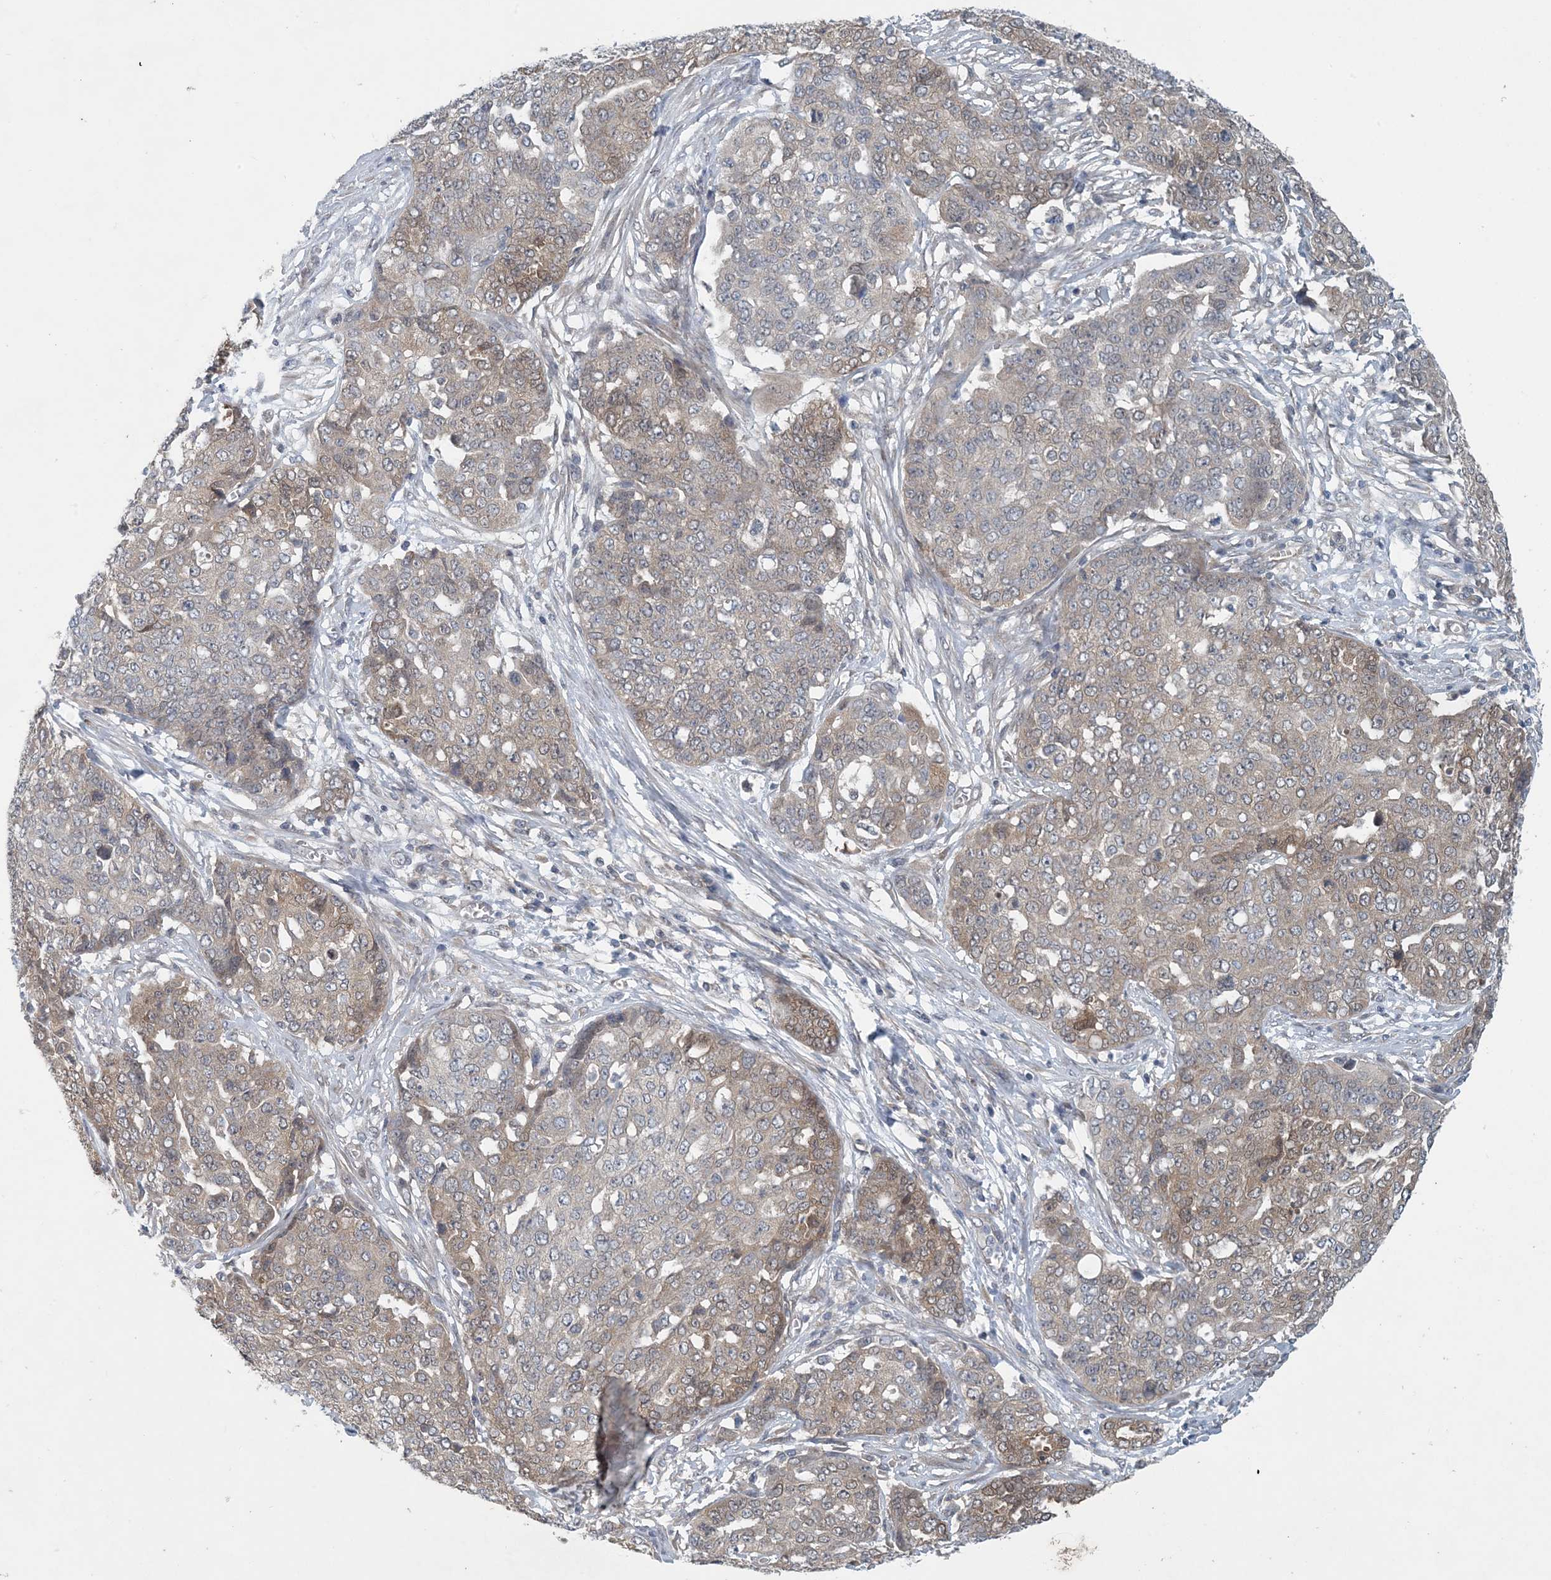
{"staining": {"intensity": "weak", "quantity": "25%-75%", "location": "cytoplasmic/membranous"}, "tissue": "ovarian cancer", "cell_type": "Tumor cells", "image_type": "cancer", "snomed": [{"axis": "morphology", "description": "Cystadenocarcinoma, serous, NOS"}, {"axis": "topography", "description": "Soft tissue"}, {"axis": "topography", "description": "Ovary"}], "caption": "Serous cystadenocarcinoma (ovarian) stained for a protein (brown) exhibits weak cytoplasmic/membranous positive positivity in about 25%-75% of tumor cells.", "gene": "HIKESHI", "patient": {"sex": "female", "age": 57}}